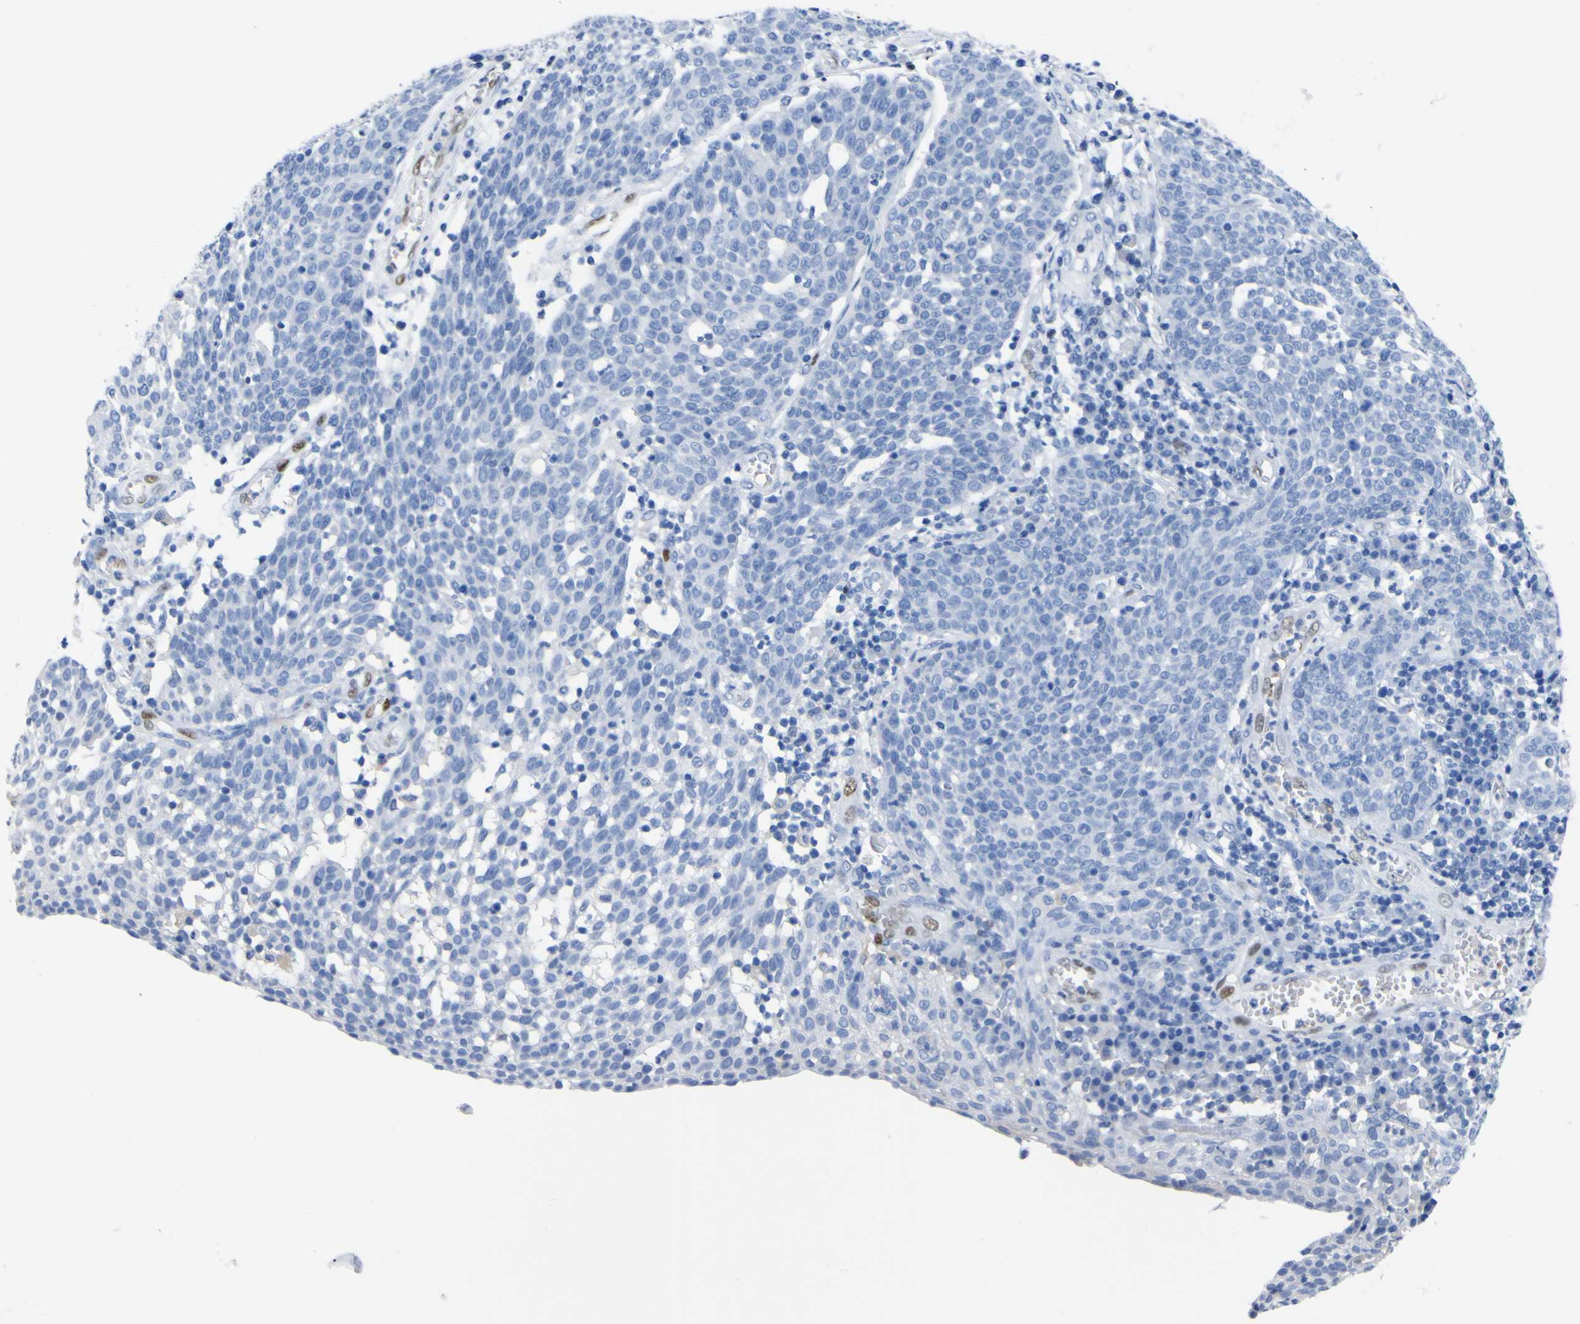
{"staining": {"intensity": "negative", "quantity": "none", "location": "none"}, "tissue": "cervical cancer", "cell_type": "Tumor cells", "image_type": "cancer", "snomed": [{"axis": "morphology", "description": "Squamous cell carcinoma, NOS"}, {"axis": "topography", "description": "Cervix"}], "caption": "This is an immunohistochemistry photomicrograph of human squamous cell carcinoma (cervical). There is no positivity in tumor cells.", "gene": "DACH1", "patient": {"sex": "female", "age": 34}}